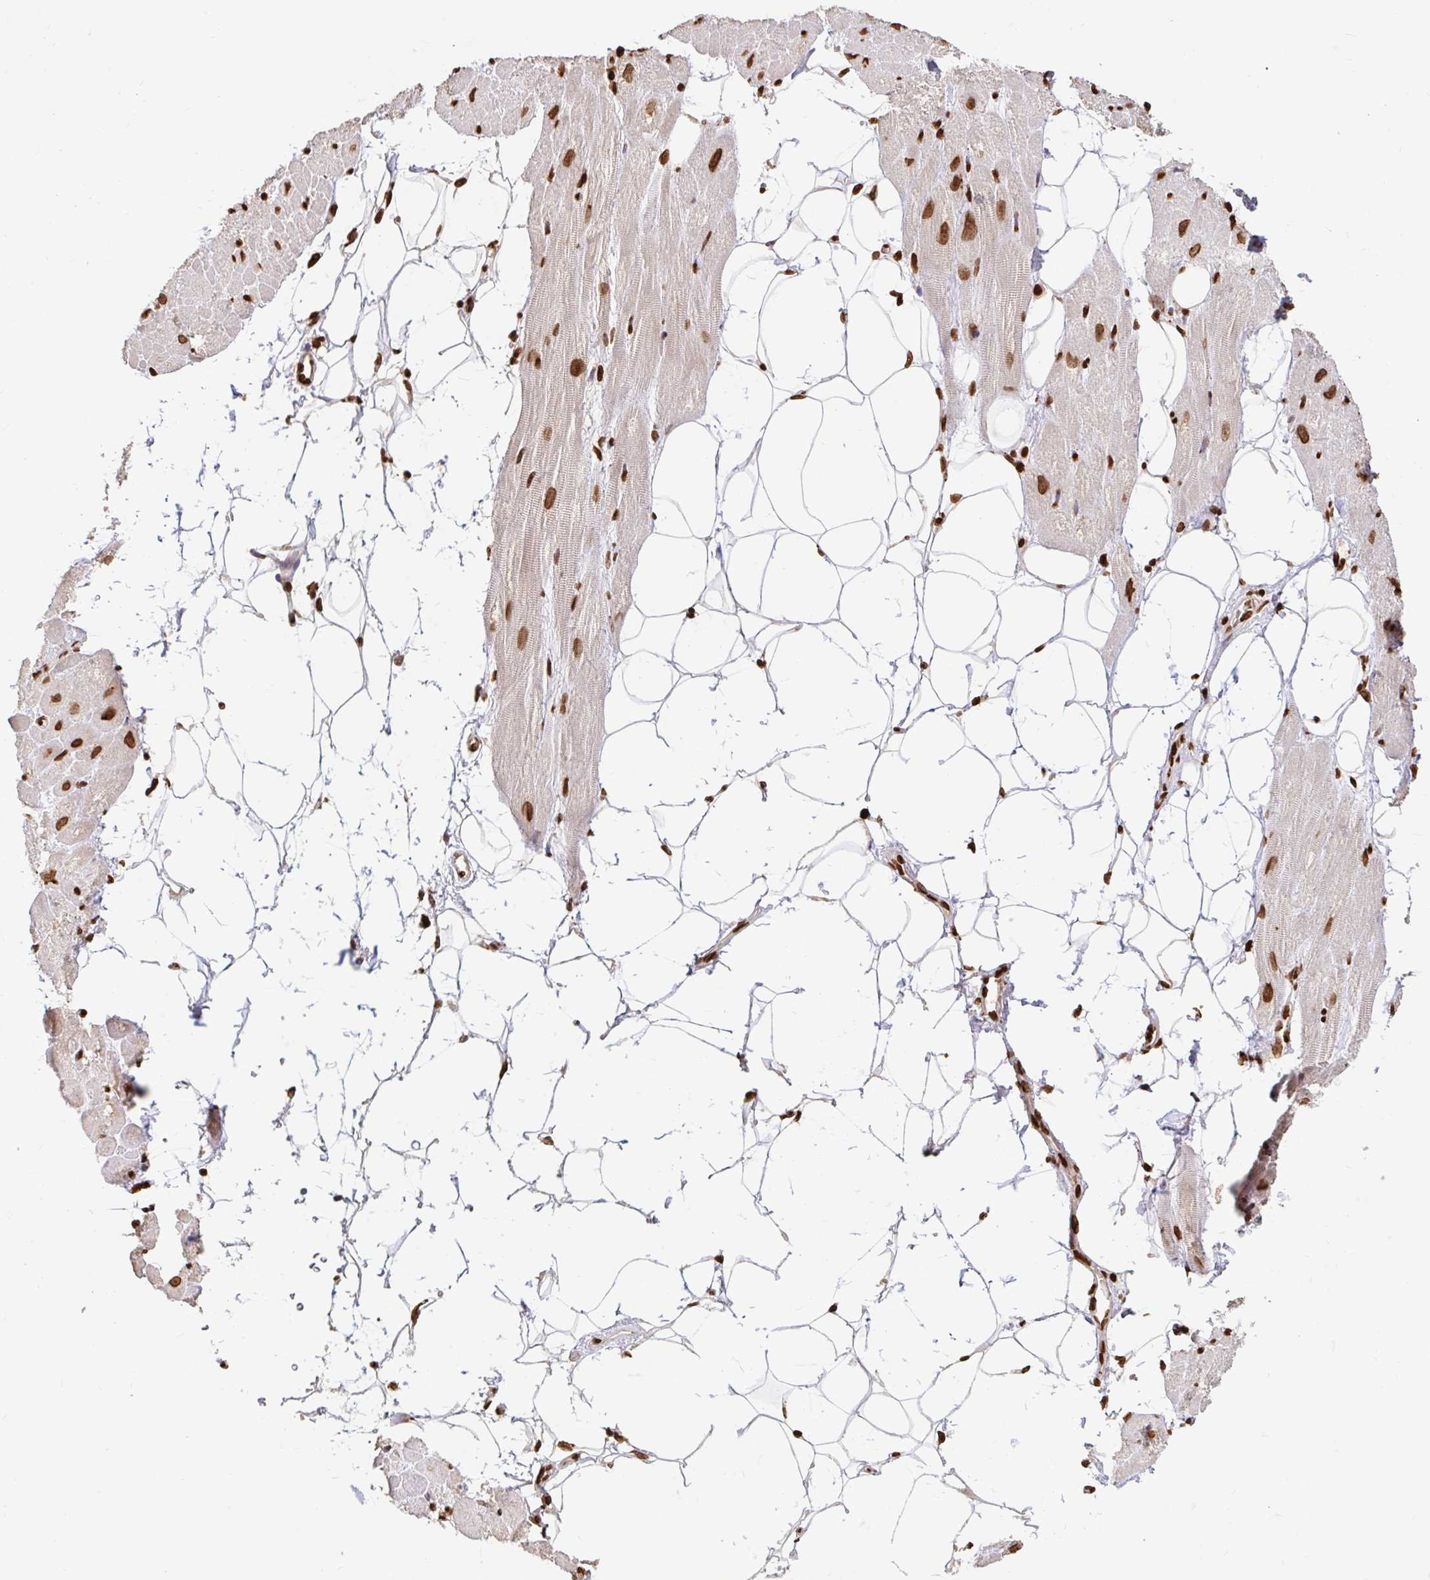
{"staining": {"intensity": "strong", "quantity": ">75%", "location": "nuclear"}, "tissue": "heart muscle", "cell_type": "Cardiomyocytes", "image_type": "normal", "snomed": [{"axis": "morphology", "description": "Normal tissue, NOS"}, {"axis": "topography", "description": "Heart"}], "caption": "This is a micrograph of immunohistochemistry (IHC) staining of unremarkable heart muscle, which shows strong staining in the nuclear of cardiomyocytes.", "gene": "H2BC5", "patient": {"sex": "male", "age": 62}}